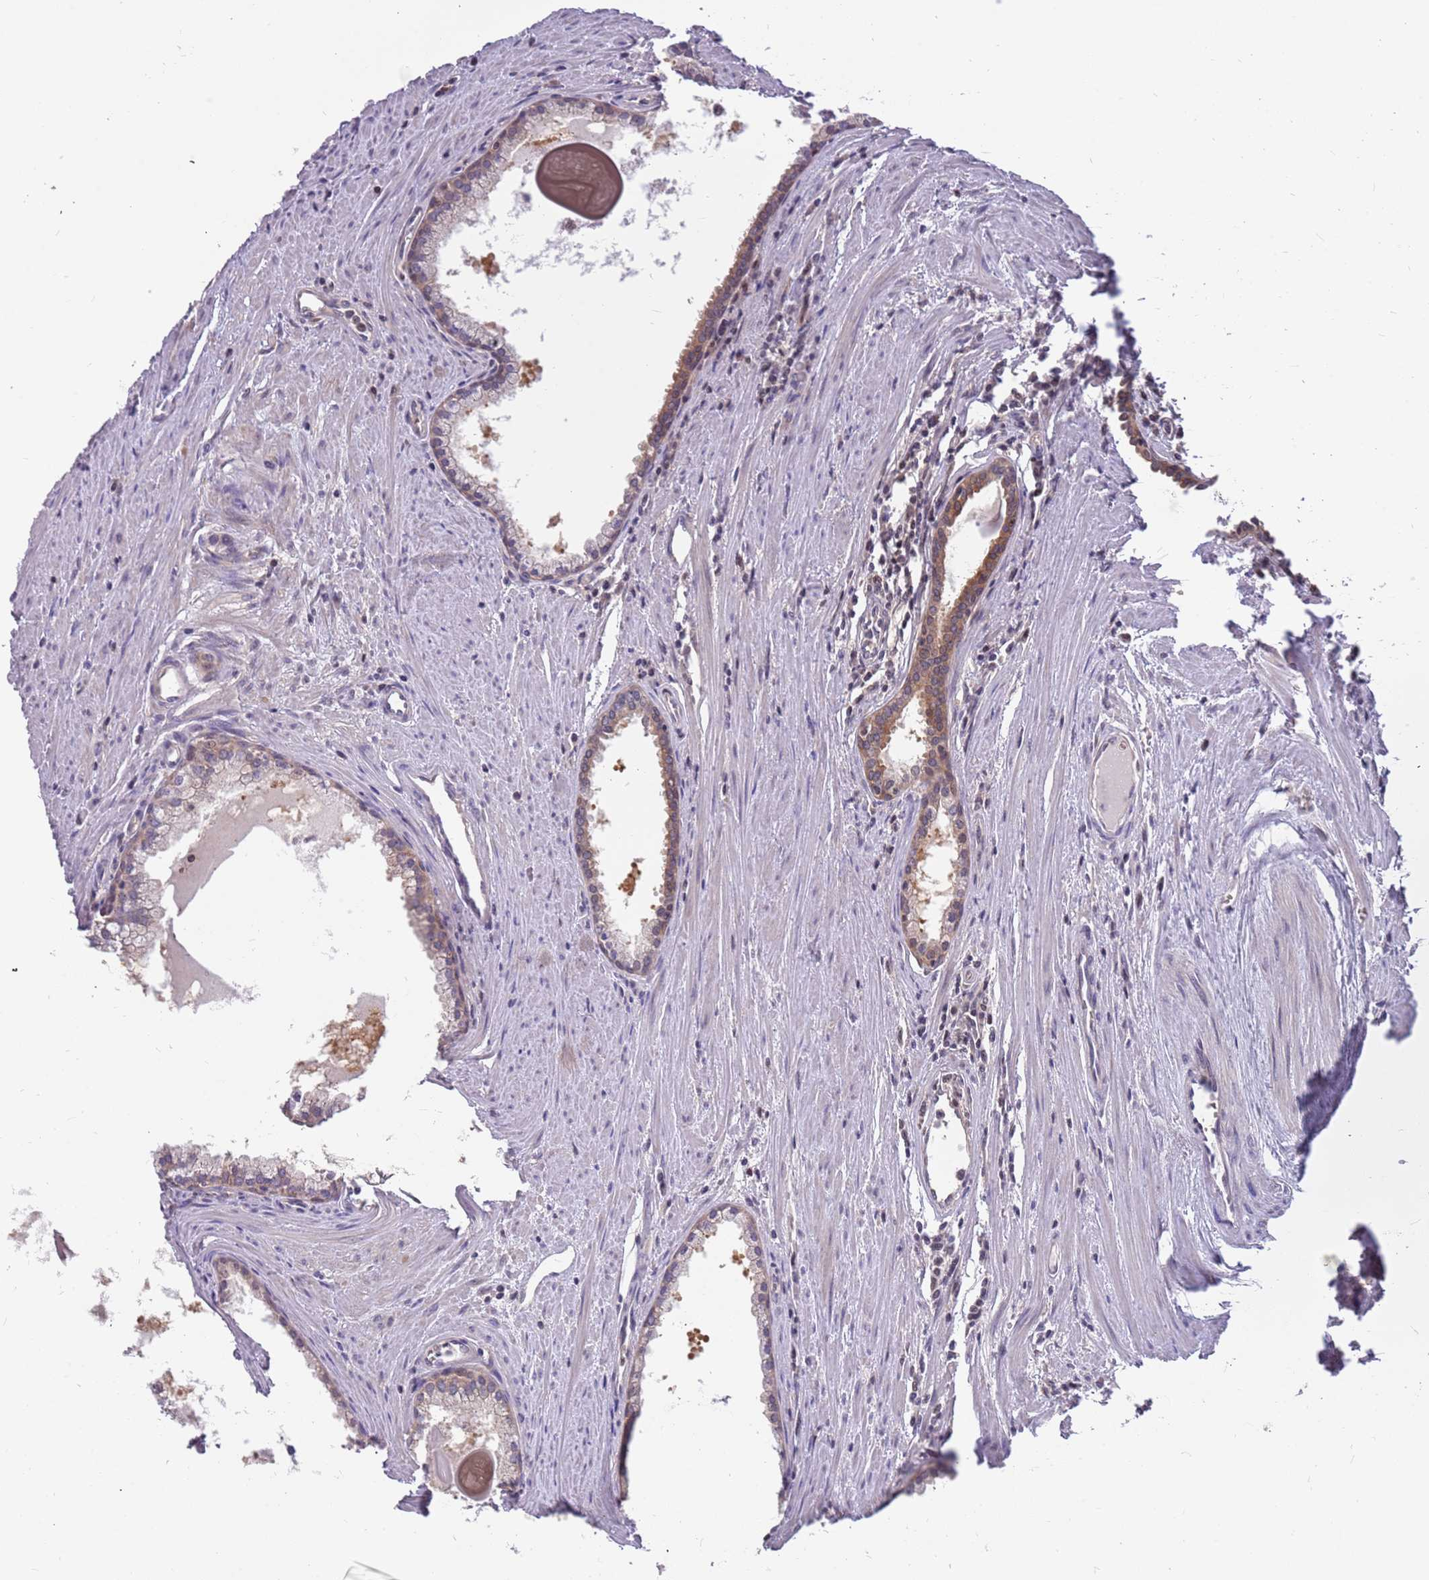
{"staining": {"intensity": "moderate", "quantity": ">75%", "location": "cytoplasmic/membranous"}, "tissue": "prostate cancer", "cell_type": "Tumor cells", "image_type": "cancer", "snomed": [{"axis": "morphology", "description": "Adenocarcinoma, High grade"}, {"axis": "topography", "description": "Prostate"}], "caption": "DAB (3,3'-diaminobenzidine) immunohistochemical staining of prostate cancer (adenocarcinoma (high-grade)) reveals moderate cytoplasmic/membranous protein positivity in approximately >75% of tumor cells.", "gene": "ARHGEF5", "patient": {"sex": "male", "age": 68}}